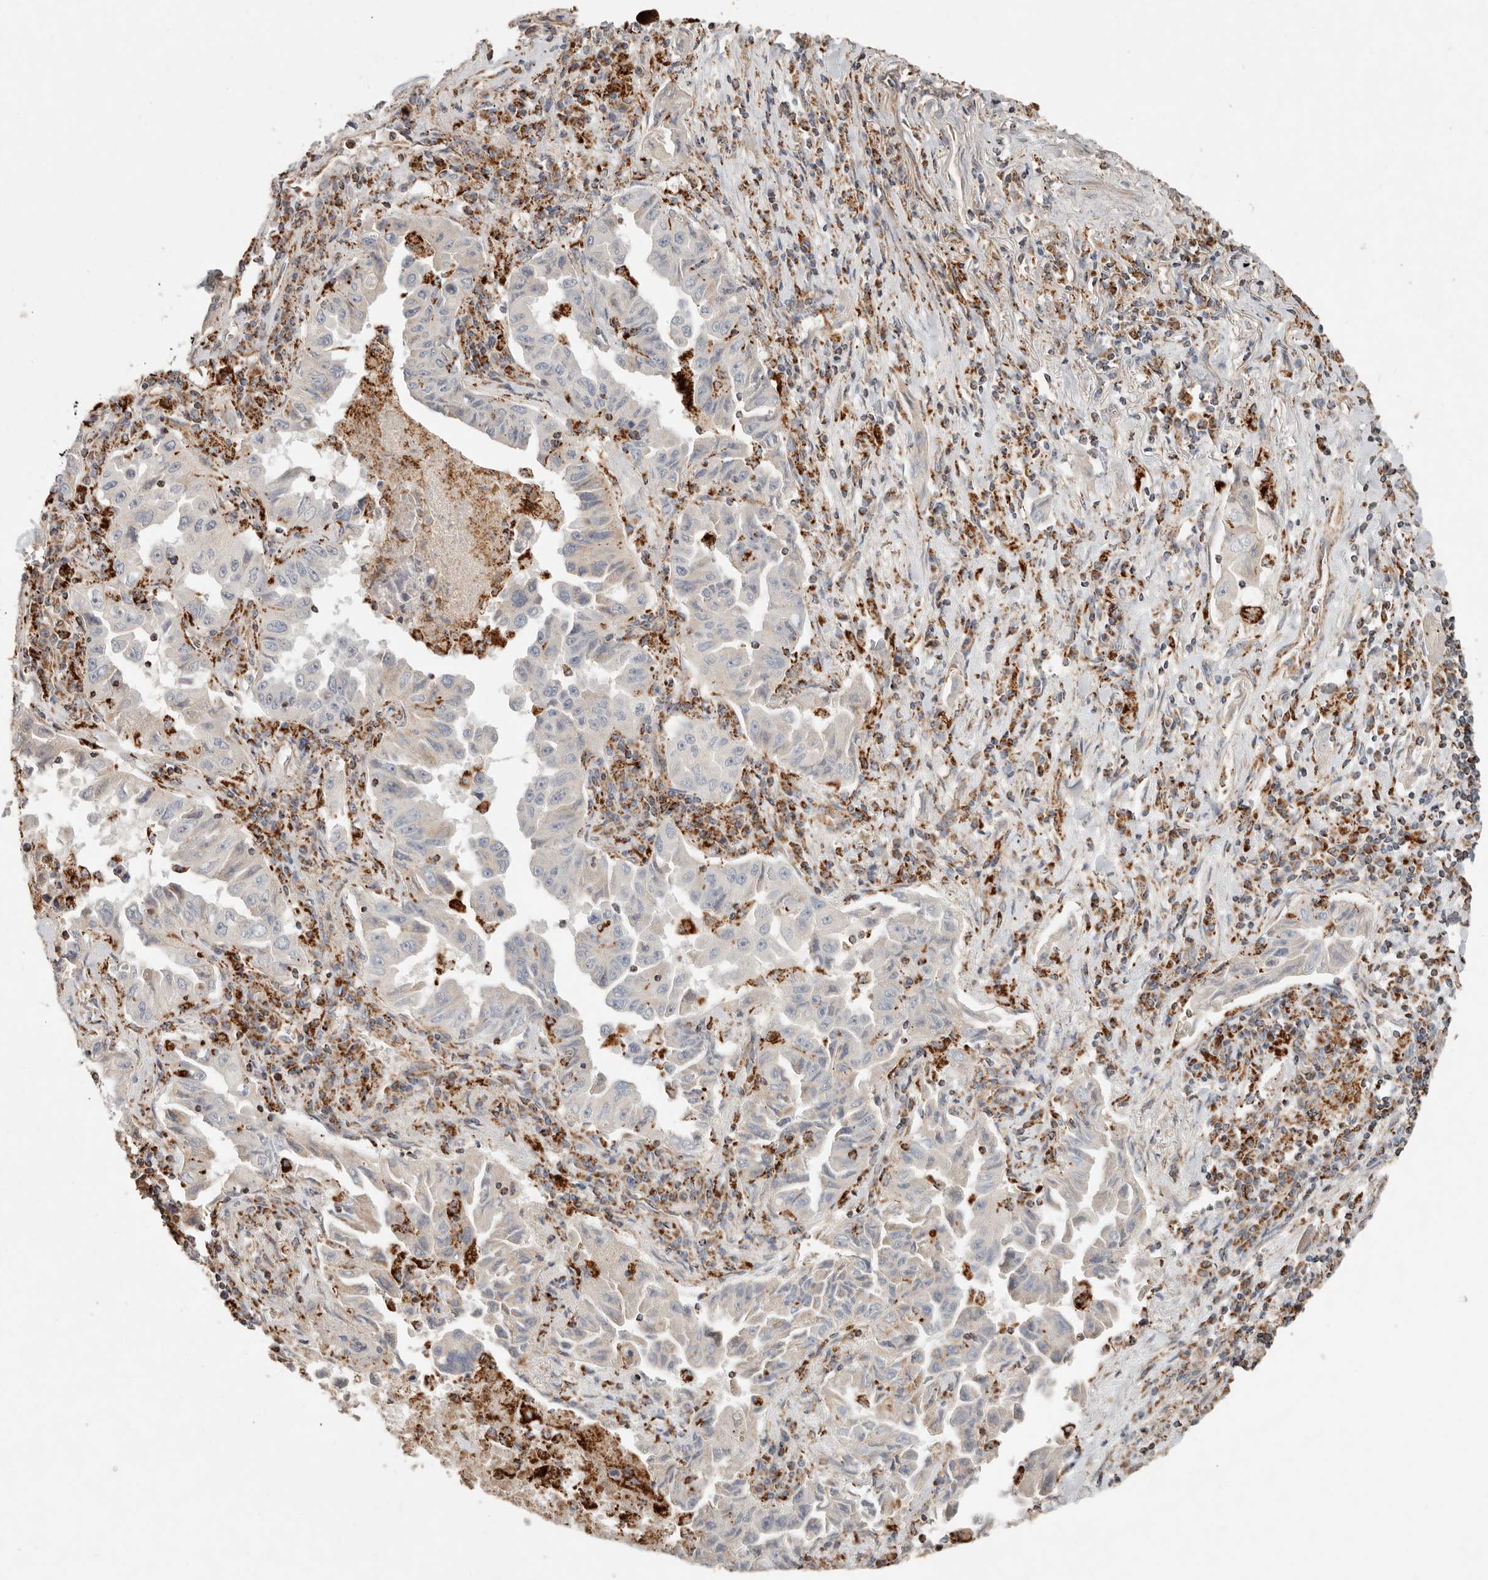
{"staining": {"intensity": "negative", "quantity": "none", "location": "none"}, "tissue": "lung cancer", "cell_type": "Tumor cells", "image_type": "cancer", "snomed": [{"axis": "morphology", "description": "Adenocarcinoma, NOS"}, {"axis": "topography", "description": "Lung"}], "caption": "High magnification brightfield microscopy of lung cancer (adenocarcinoma) stained with DAB (brown) and counterstained with hematoxylin (blue): tumor cells show no significant expression.", "gene": "ARHGEF10L", "patient": {"sex": "female", "age": 51}}